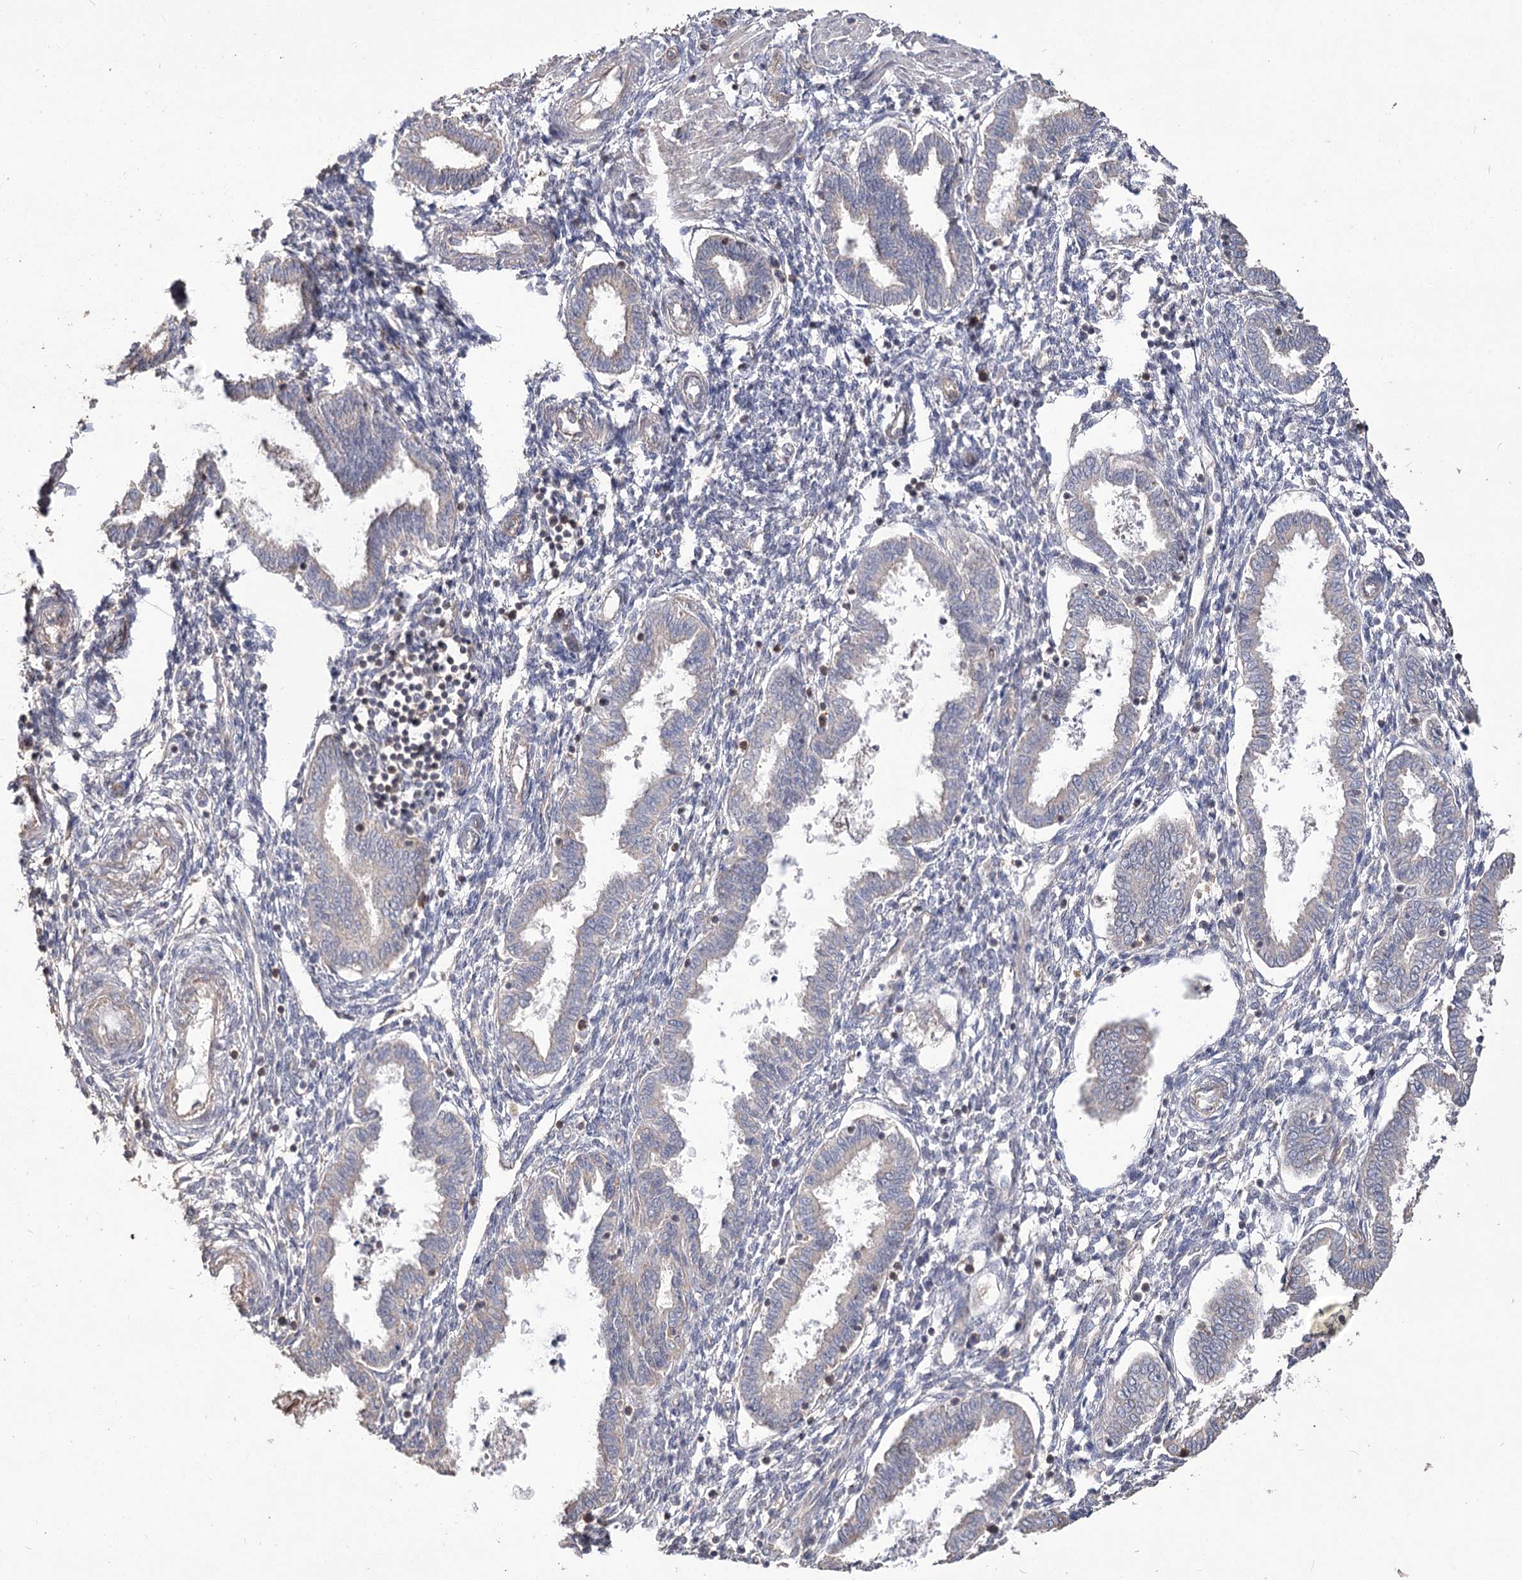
{"staining": {"intensity": "negative", "quantity": "none", "location": "none"}, "tissue": "endometrium", "cell_type": "Cells in endometrial stroma", "image_type": "normal", "snomed": [{"axis": "morphology", "description": "Normal tissue, NOS"}, {"axis": "topography", "description": "Endometrium"}], "caption": "Immunohistochemistry of unremarkable human endometrium demonstrates no expression in cells in endometrial stroma.", "gene": "STK17B", "patient": {"sex": "female", "age": 33}}